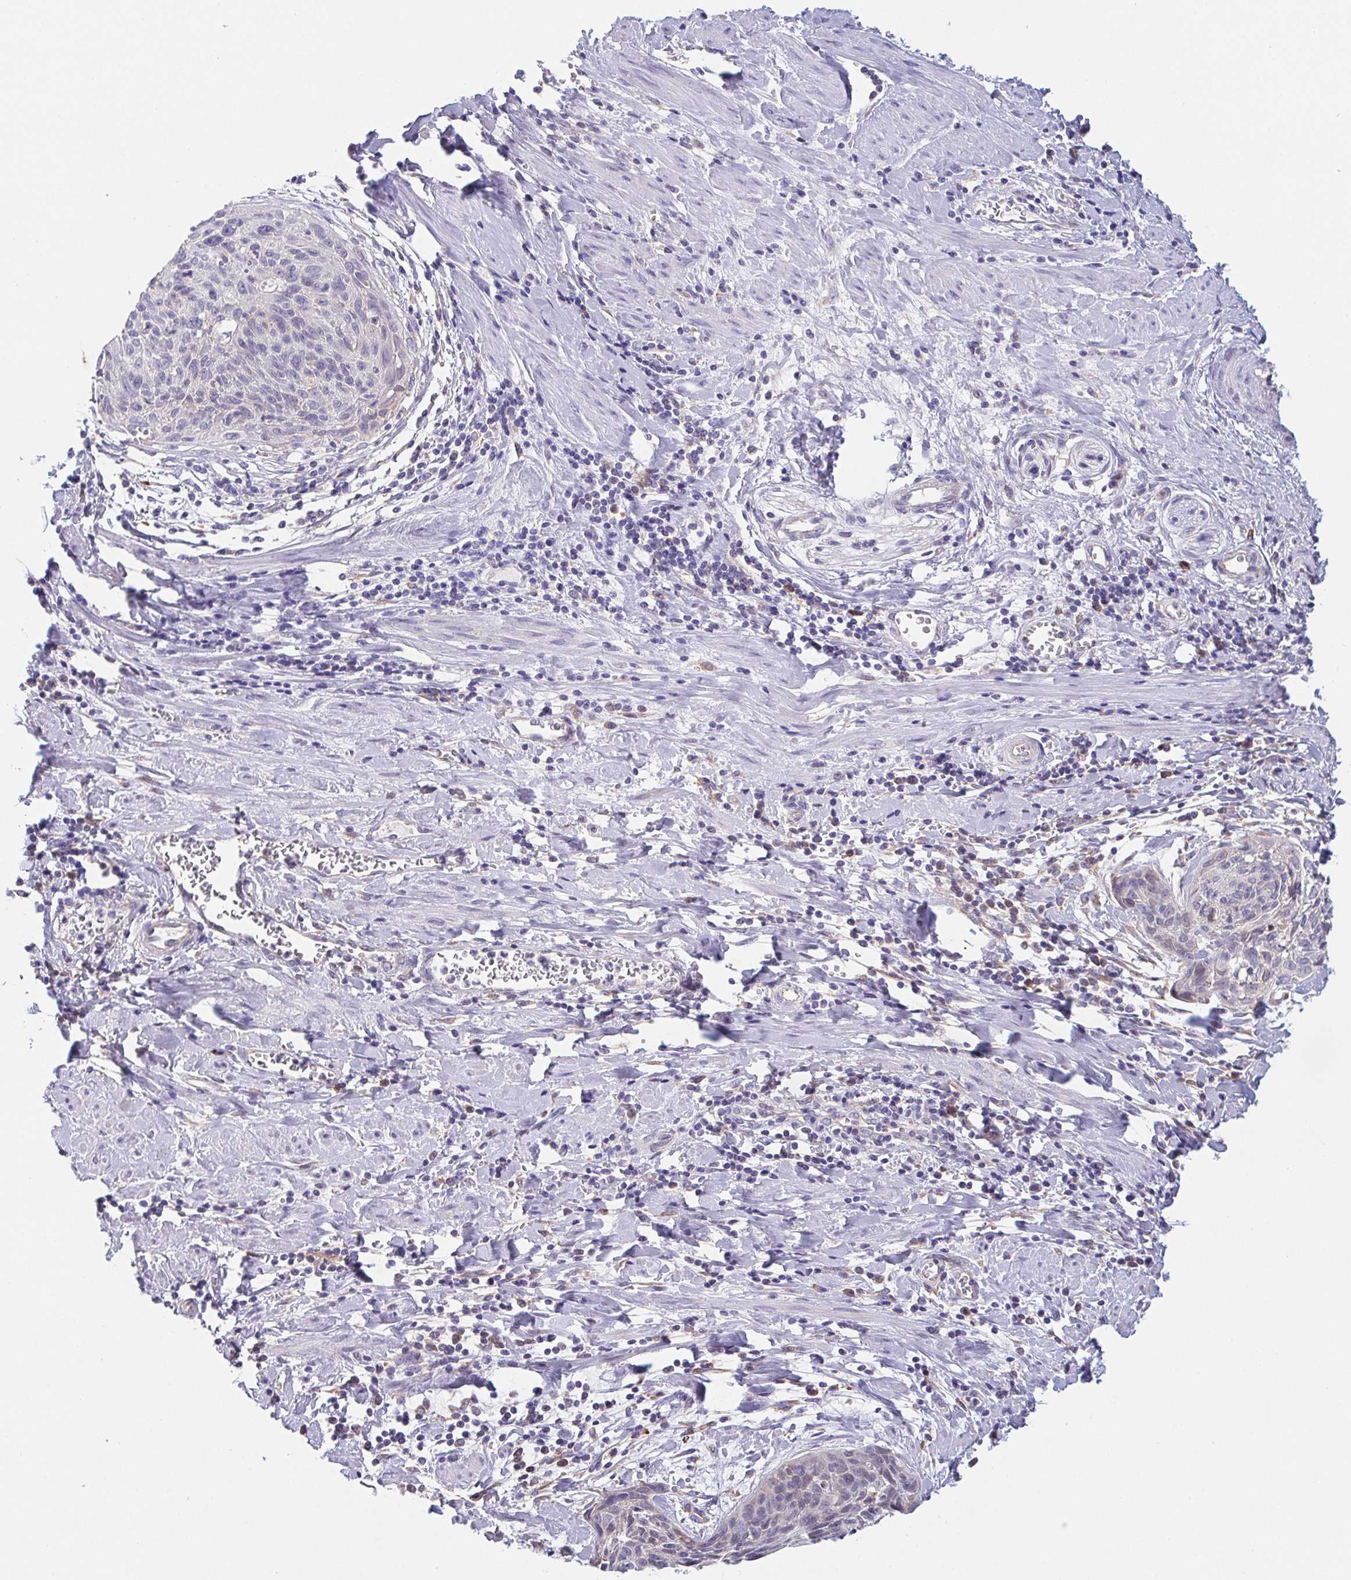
{"staining": {"intensity": "weak", "quantity": "<25%", "location": "cytoplasmic/membranous"}, "tissue": "cervical cancer", "cell_type": "Tumor cells", "image_type": "cancer", "snomed": [{"axis": "morphology", "description": "Squamous cell carcinoma, NOS"}, {"axis": "topography", "description": "Cervix"}], "caption": "Tumor cells are negative for brown protein staining in cervical cancer (squamous cell carcinoma).", "gene": "ADAM8", "patient": {"sex": "female", "age": 55}}